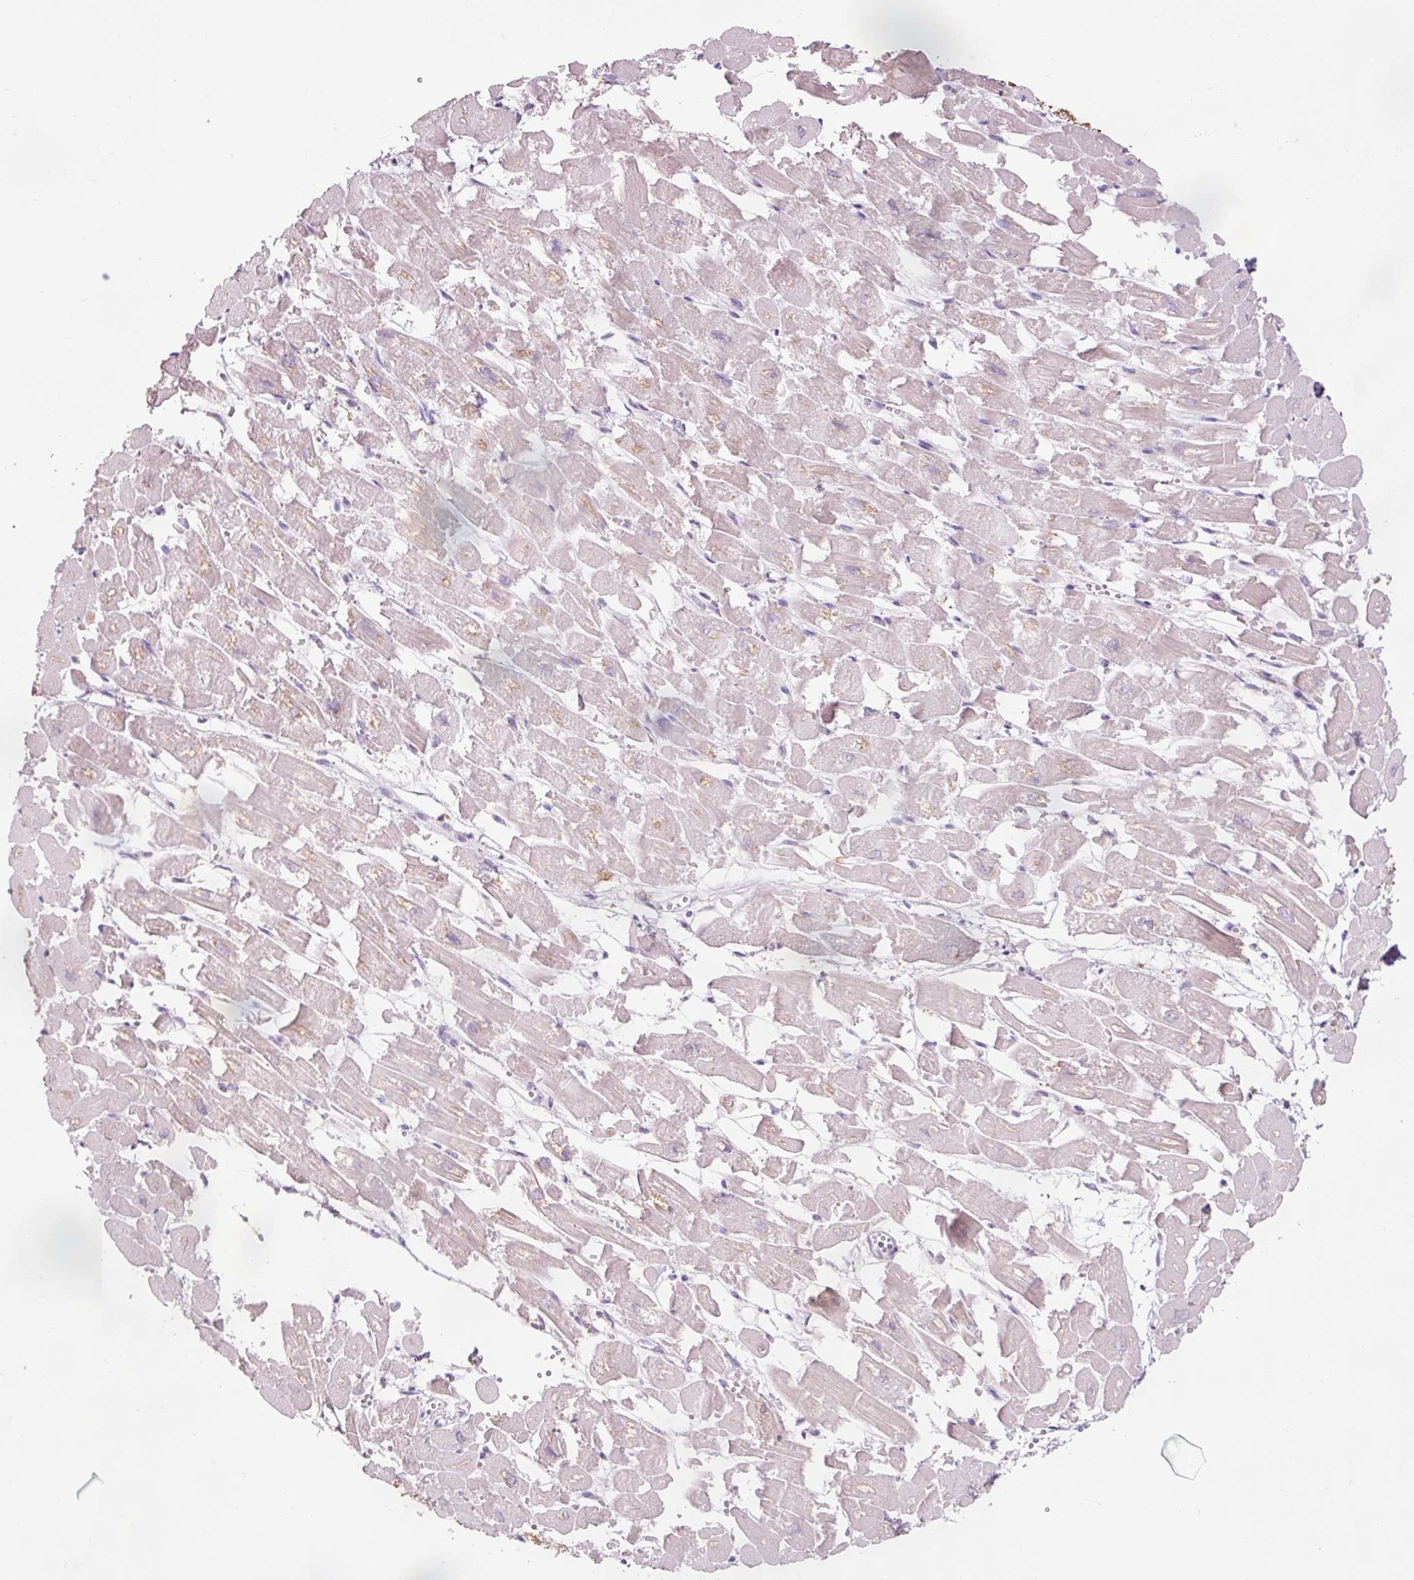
{"staining": {"intensity": "weak", "quantity": "25%-75%", "location": "cytoplasmic/membranous"}, "tissue": "heart muscle", "cell_type": "Cardiomyocytes", "image_type": "normal", "snomed": [{"axis": "morphology", "description": "Normal tissue, NOS"}, {"axis": "topography", "description": "Heart"}], "caption": "An immunohistochemistry image of unremarkable tissue is shown. Protein staining in brown labels weak cytoplasmic/membranous positivity in heart muscle within cardiomyocytes. Immunohistochemistry stains the protein of interest in brown and the nuclei are stained blue.", "gene": "PRDX5", "patient": {"sex": "male", "age": 54}}